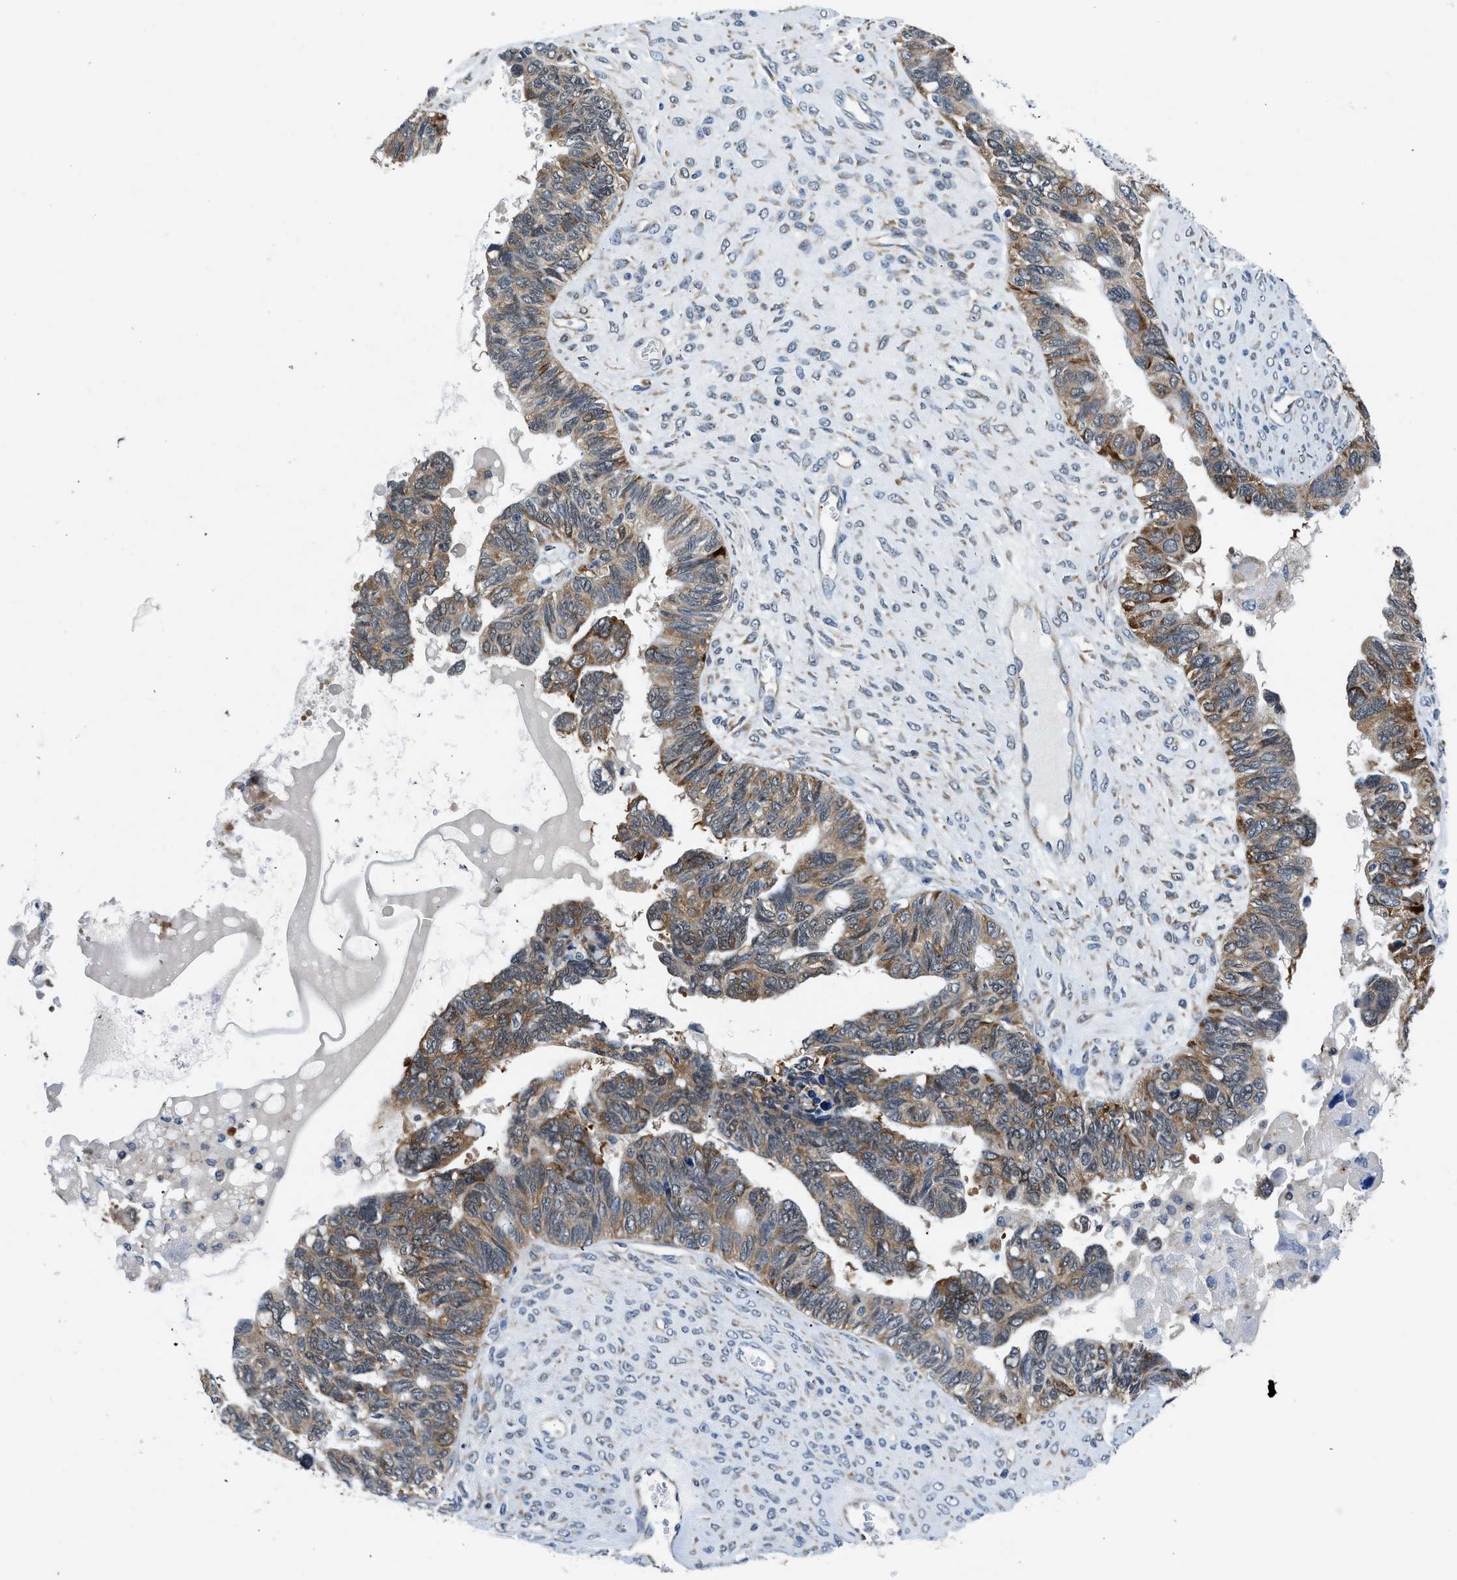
{"staining": {"intensity": "moderate", "quantity": ">75%", "location": "cytoplasmic/membranous"}, "tissue": "ovarian cancer", "cell_type": "Tumor cells", "image_type": "cancer", "snomed": [{"axis": "morphology", "description": "Cystadenocarcinoma, serous, NOS"}, {"axis": "topography", "description": "Ovary"}], "caption": "DAB immunohistochemical staining of ovarian cancer shows moderate cytoplasmic/membranous protein staining in approximately >75% of tumor cells. (Brightfield microscopy of DAB IHC at high magnification).", "gene": "PA2G4", "patient": {"sex": "female", "age": 79}}